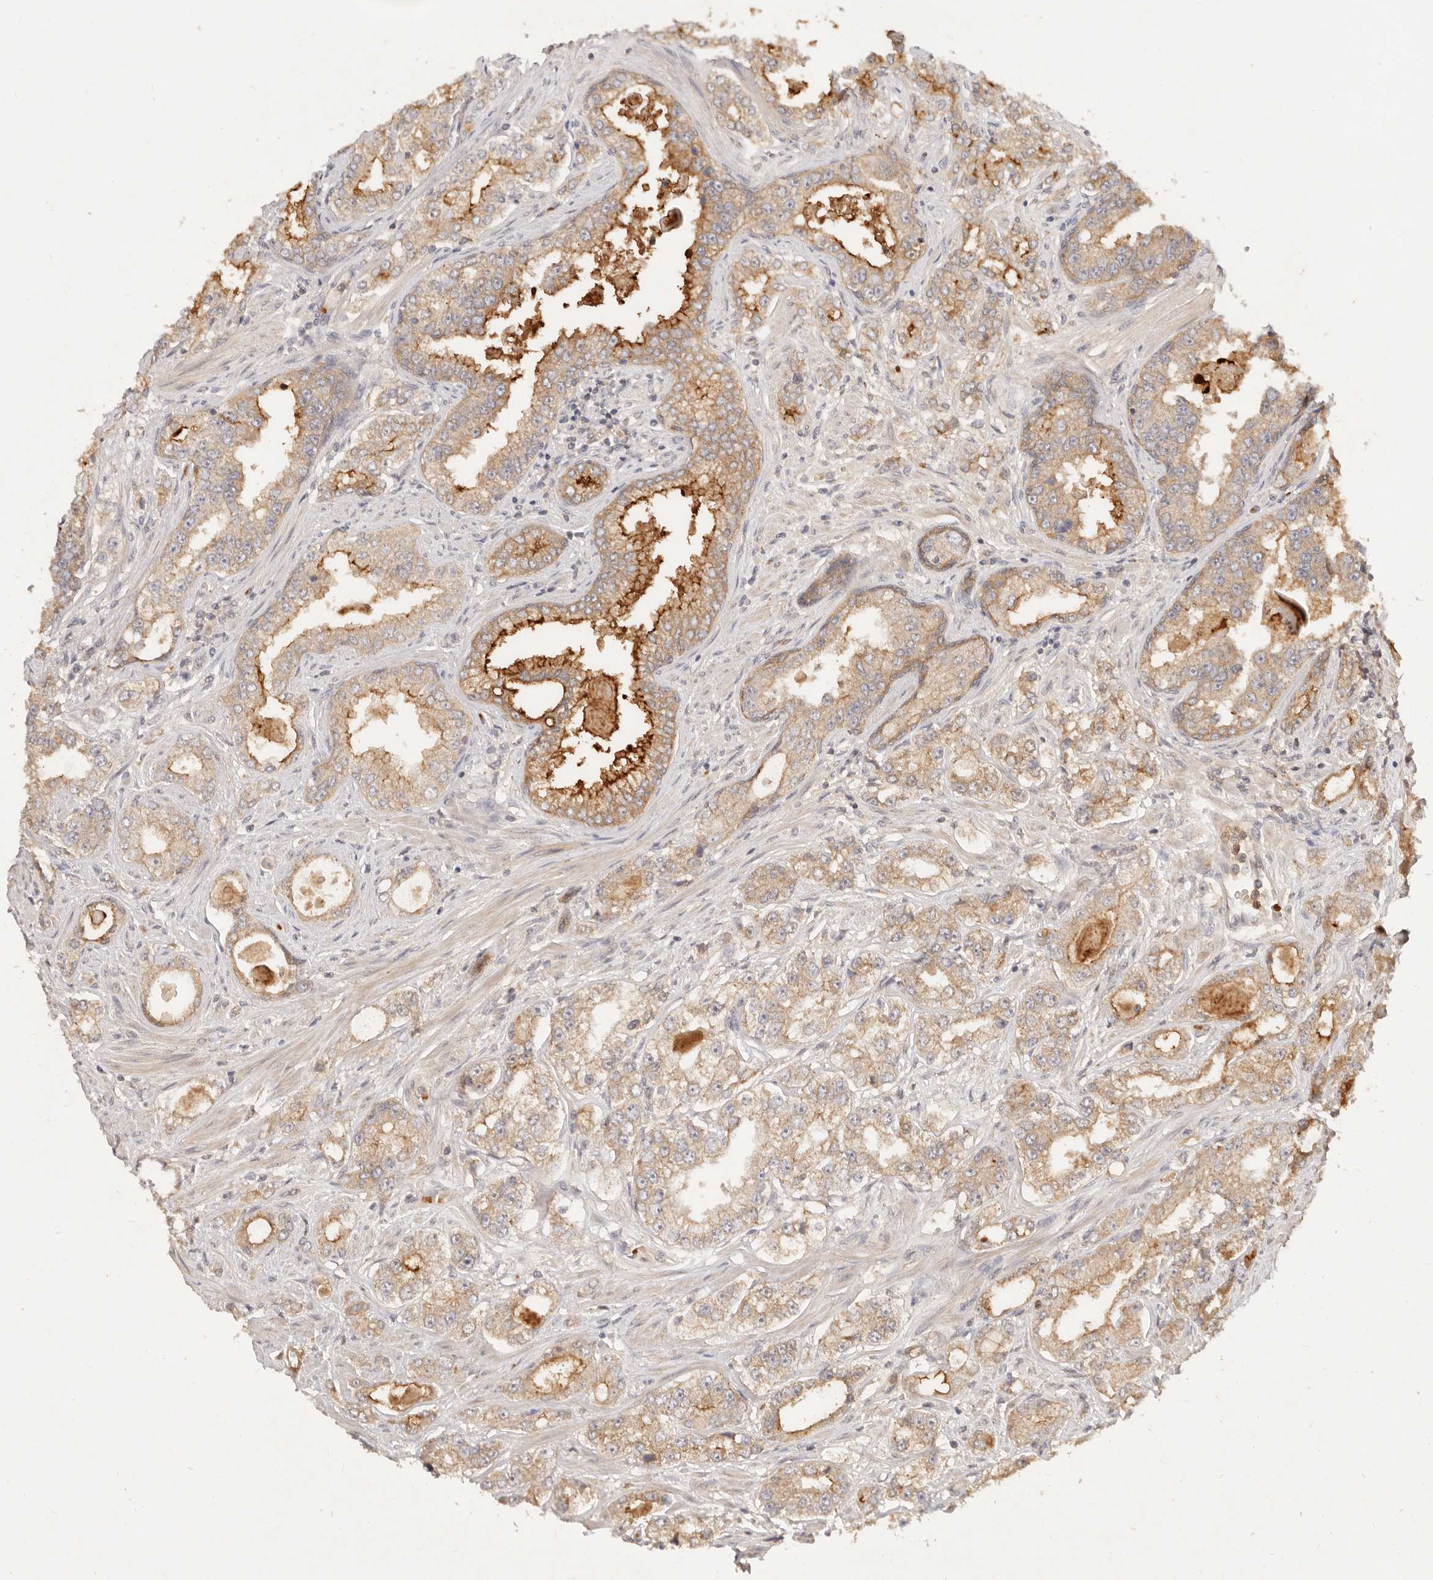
{"staining": {"intensity": "moderate", "quantity": ">75%", "location": "cytoplasmic/membranous"}, "tissue": "prostate cancer", "cell_type": "Tumor cells", "image_type": "cancer", "snomed": [{"axis": "morphology", "description": "Normal tissue, NOS"}, {"axis": "morphology", "description": "Adenocarcinoma, High grade"}, {"axis": "topography", "description": "Prostate"}], "caption": "Immunohistochemical staining of human prostate adenocarcinoma (high-grade) demonstrates moderate cytoplasmic/membranous protein positivity in approximately >75% of tumor cells.", "gene": "FREM2", "patient": {"sex": "male", "age": 83}}